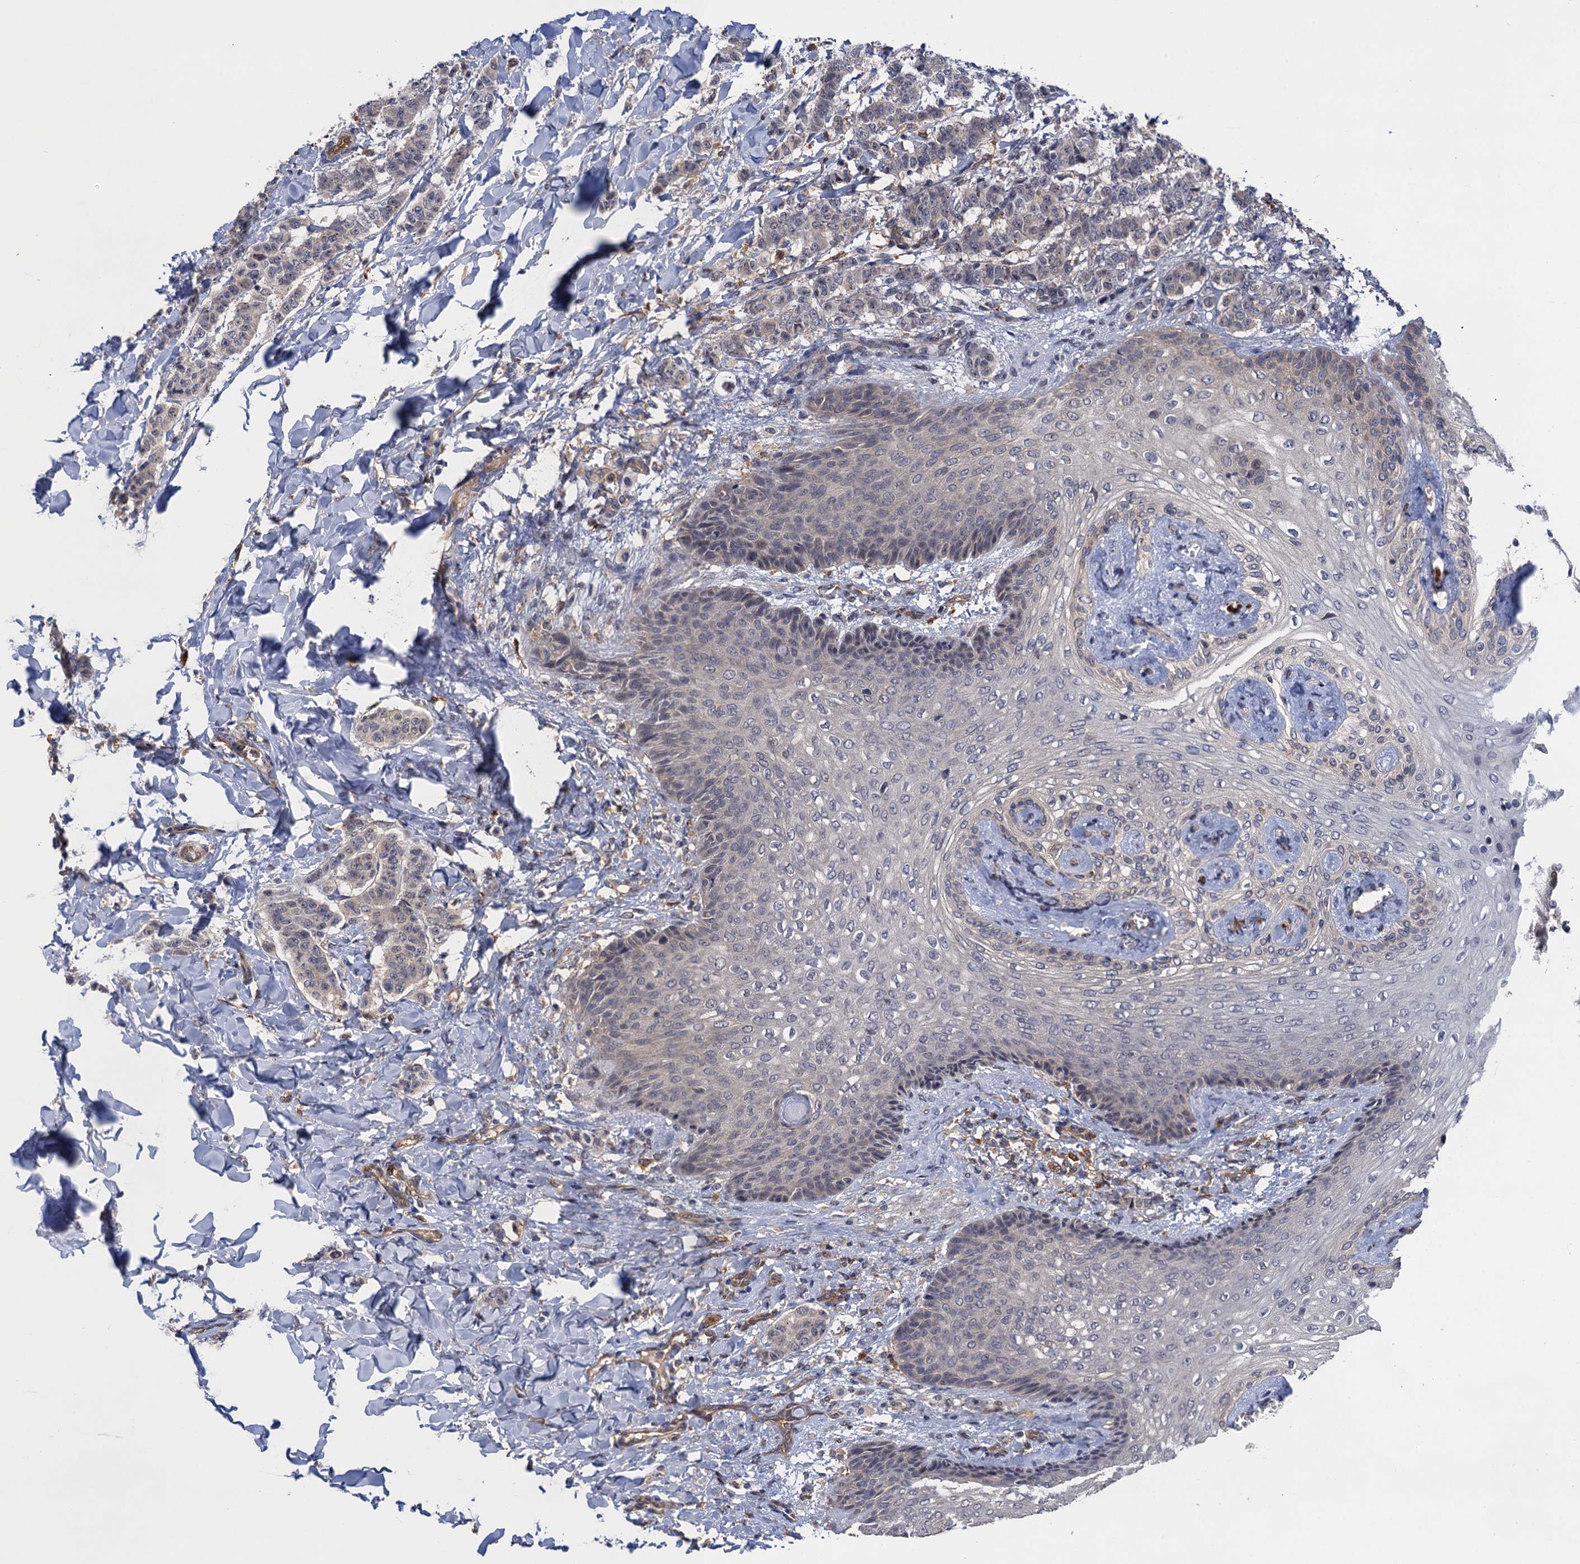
{"staining": {"intensity": "negative", "quantity": "none", "location": "none"}, "tissue": "breast cancer", "cell_type": "Tumor cells", "image_type": "cancer", "snomed": [{"axis": "morphology", "description": "Duct carcinoma"}, {"axis": "topography", "description": "Breast"}], "caption": "High power microscopy micrograph of an immunohistochemistry (IHC) photomicrograph of breast cancer (infiltrating ductal carcinoma), revealing no significant staining in tumor cells. The staining is performed using DAB brown chromogen with nuclei counter-stained in using hematoxylin.", "gene": "NEK8", "patient": {"sex": "female", "age": 40}}